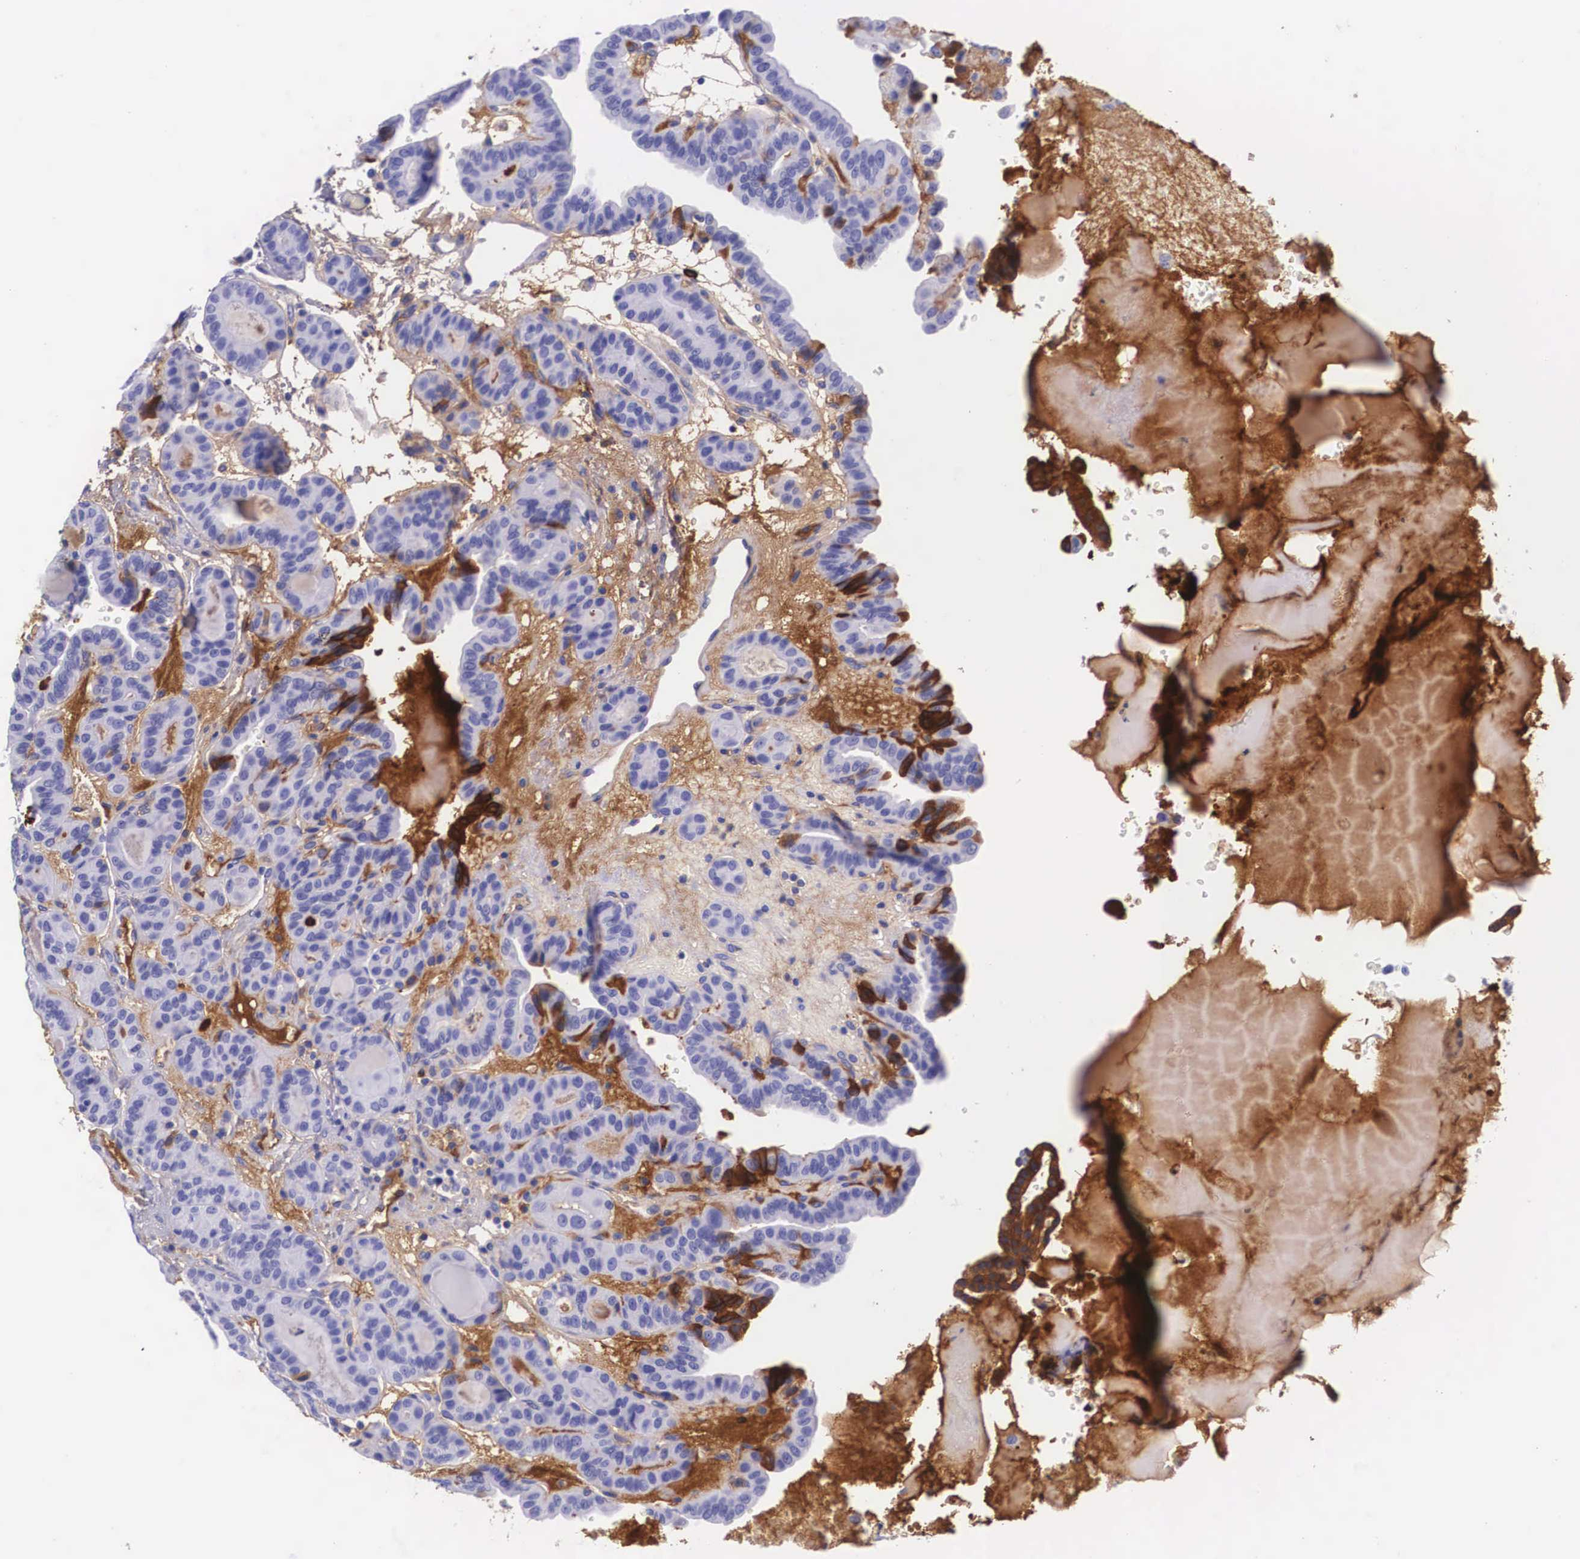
{"staining": {"intensity": "negative", "quantity": "none", "location": "none"}, "tissue": "thyroid cancer", "cell_type": "Tumor cells", "image_type": "cancer", "snomed": [{"axis": "morphology", "description": "Papillary adenocarcinoma, NOS"}, {"axis": "topography", "description": "Thyroid gland"}], "caption": "Immunohistochemistry (IHC) photomicrograph of thyroid papillary adenocarcinoma stained for a protein (brown), which demonstrates no expression in tumor cells.", "gene": "PLG", "patient": {"sex": "male", "age": 87}}